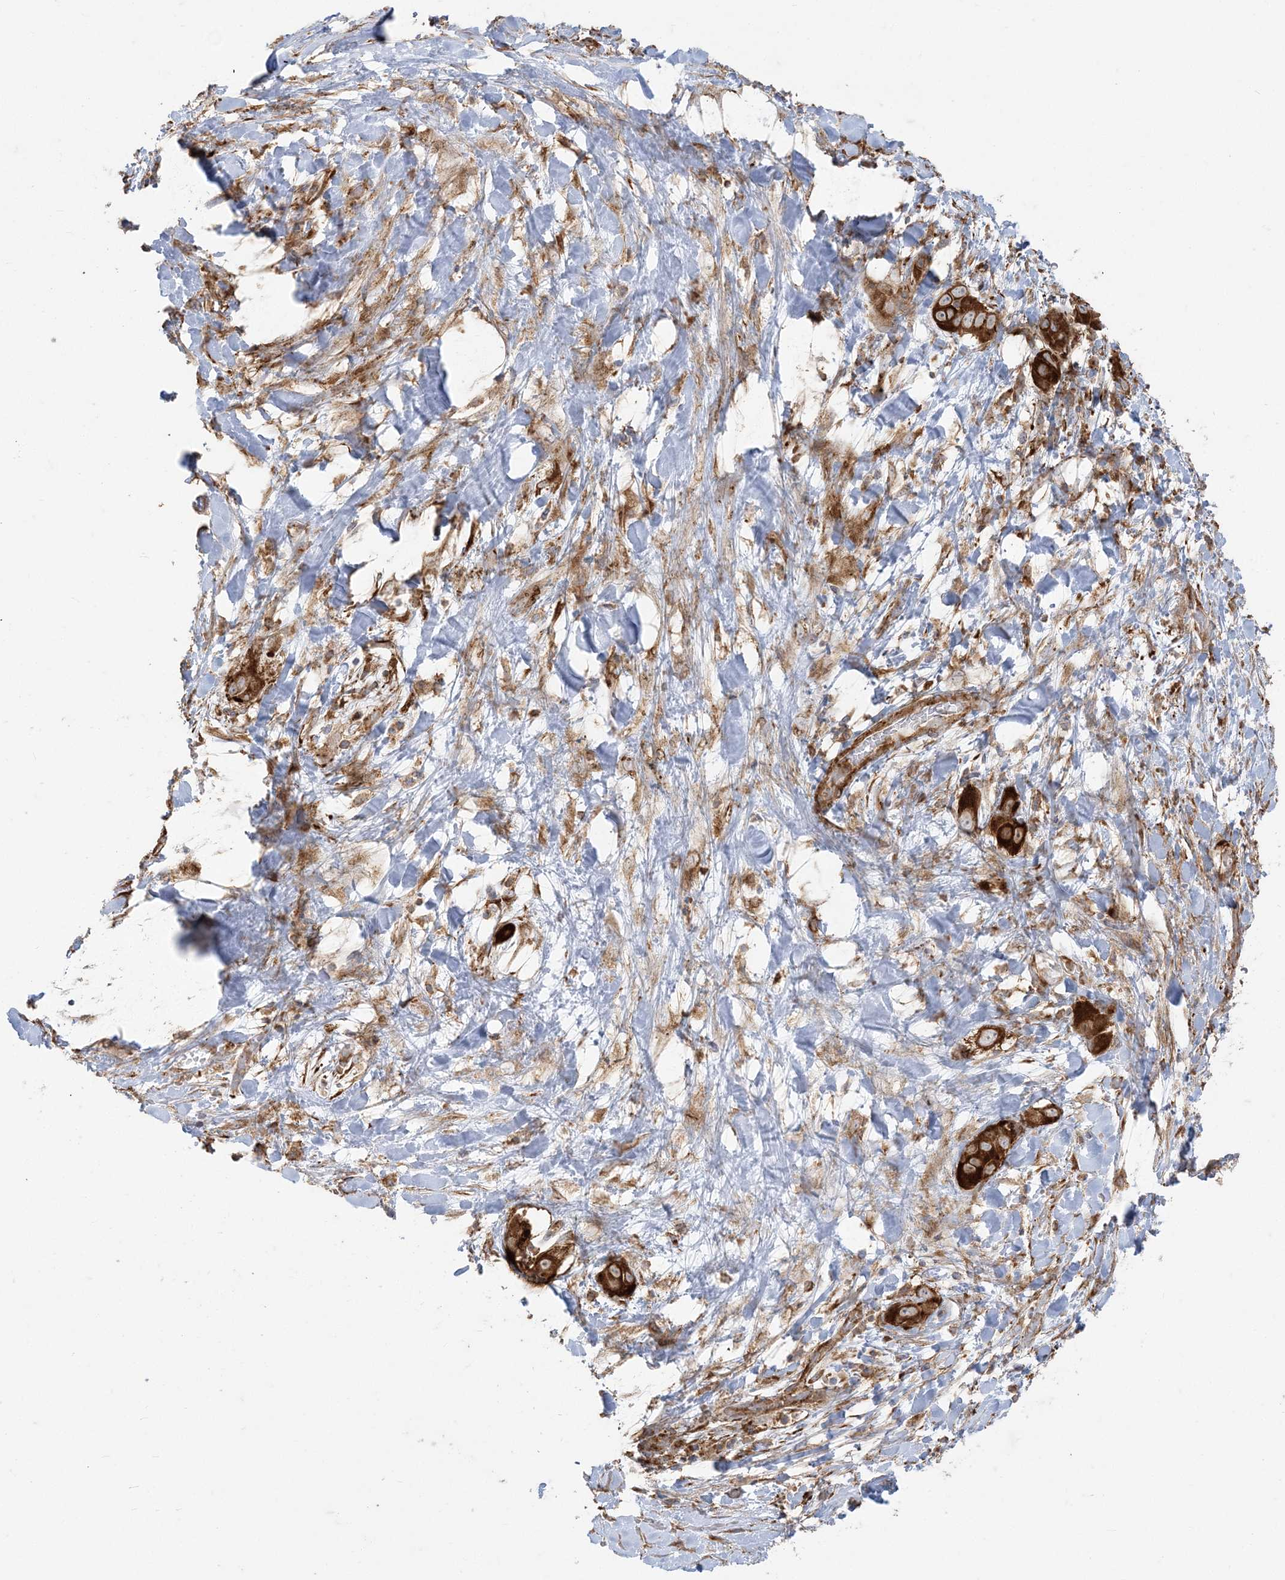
{"staining": {"intensity": "strong", "quantity": ">75%", "location": "cytoplasmic/membranous"}, "tissue": "liver cancer", "cell_type": "Tumor cells", "image_type": "cancer", "snomed": [{"axis": "morphology", "description": "Cholangiocarcinoma"}, {"axis": "topography", "description": "Liver"}], "caption": "A micrograph of liver cancer (cholangiocarcinoma) stained for a protein displays strong cytoplasmic/membranous brown staining in tumor cells. (Stains: DAB in brown, nuclei in blue, Microscopy: brightfield microscopy at high magnification).", "gene": "DERL3", "patient": {"sex": "female", "age": 52}}